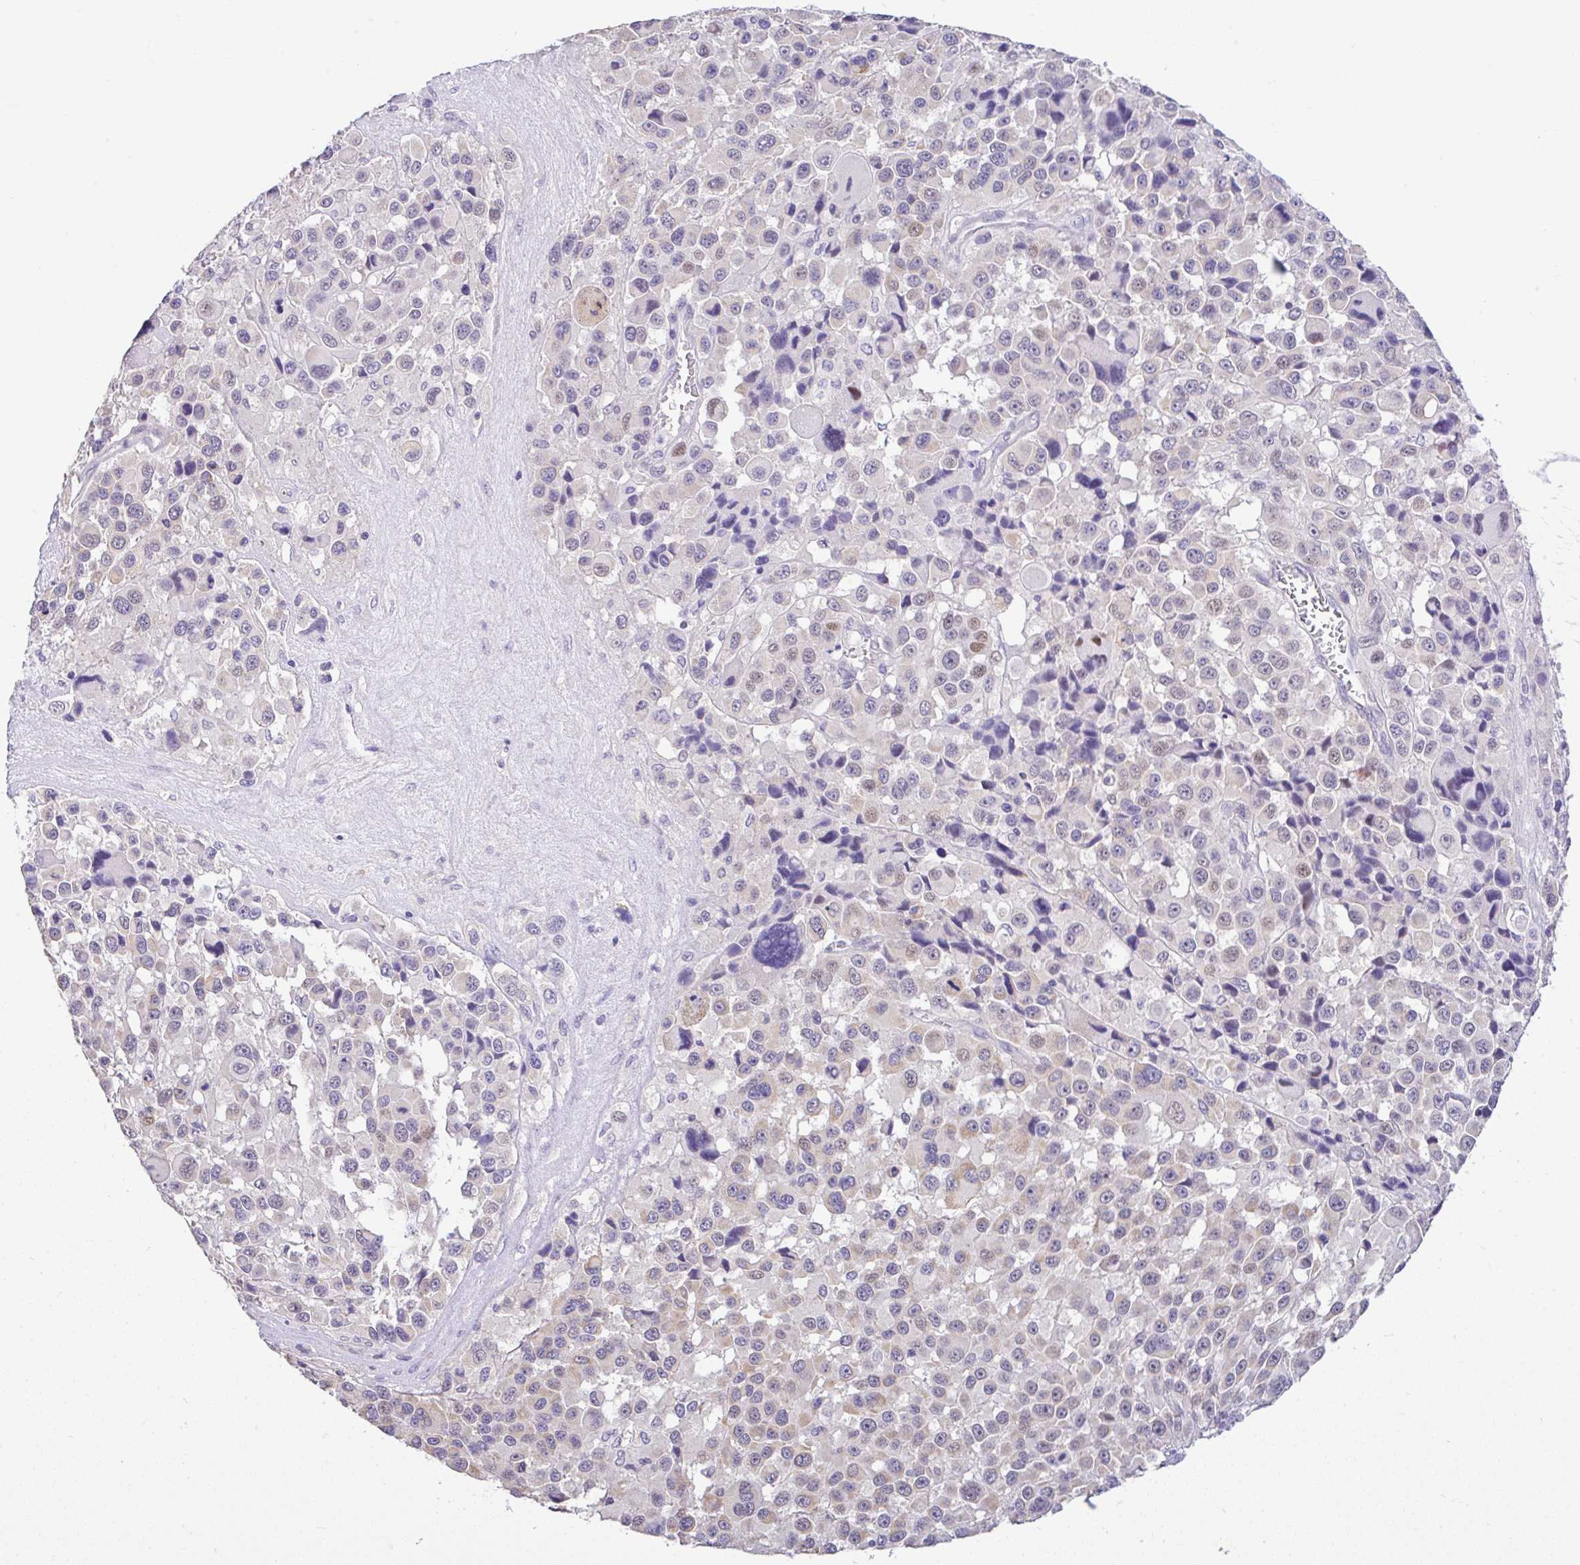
{"staining": {"intensity": "weak", "quantity": "<25%", "location": "cytoplasmic/membranous"}, "tissue": "melanoma", "cell_type": "Tumor cells", "image_type": "cancer", "snomed": [{"axis": "morphology", "description": "Malignant melanoma, Metastatic site"}, {"axis": "topography", "description": "Lymph node"}], "caption": "A high-resolution image shows immunohistochemistry (IHC) staining of melanoma, which demonstrates no significant positivity in tumor cells.", "gene": "CTU1", "patient": {"sex": "female", "age": 65}}